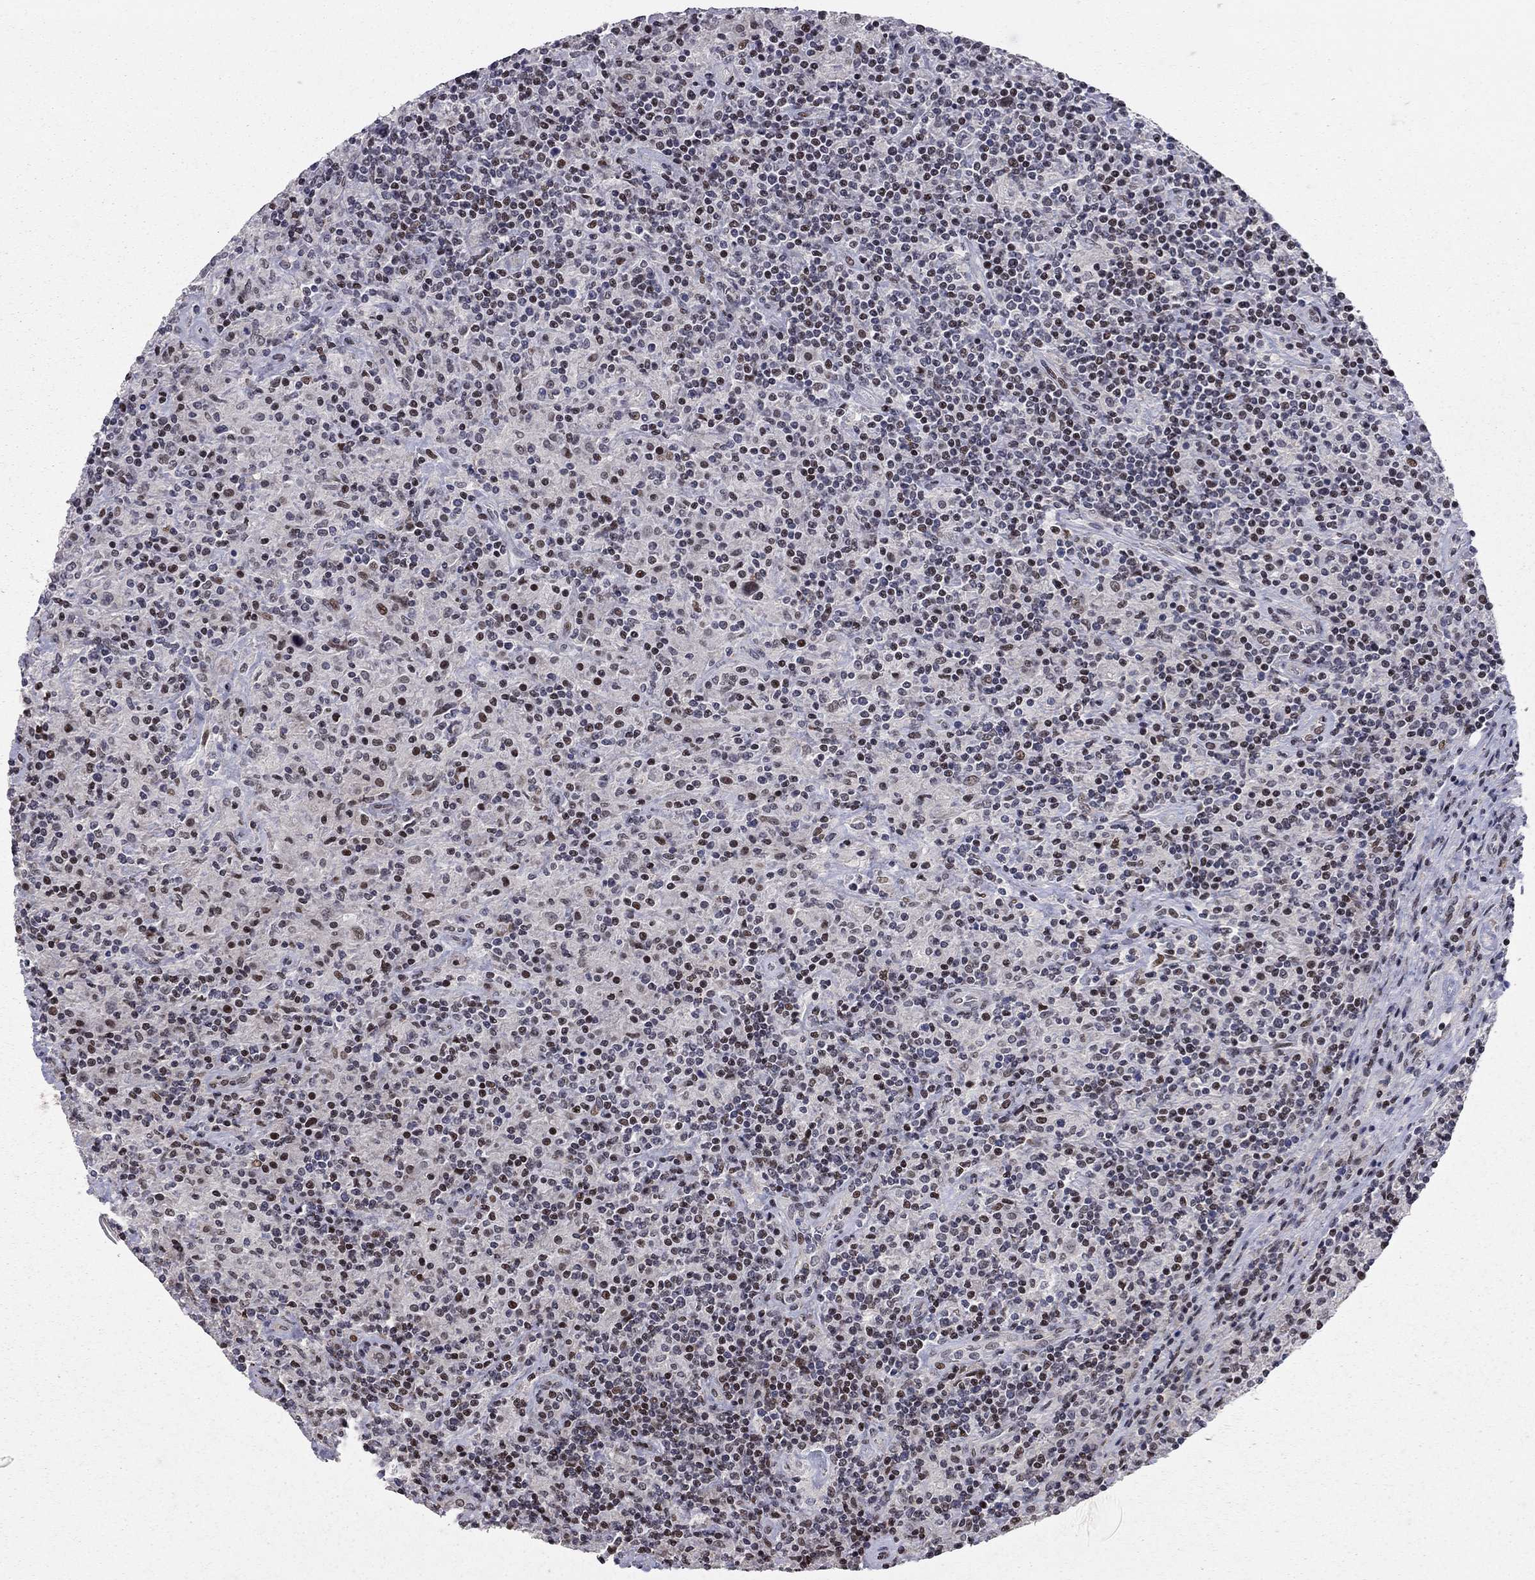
{"staining": {"intensity": "negative", "quantity": "none", "location": "none"}, "tissue": "lymphoma", "cell_type": "Tumor cells", "image_type": "cancer", "snomed": [{"axis": "morphology", "description": "Hodgkin's disease, NOS"}, {"axis": "topography", "description": "Lymph node"}], "caption": "Tumor cells are negative for protein expression in human Hodgkin's disease. (DAB (3,3'-diaminobenzidine) immunohistochemistry (IHC) with hematoxylin counter stain).", "gene": "HDAC3", "patient": {"sex": "male", "age": 70}}